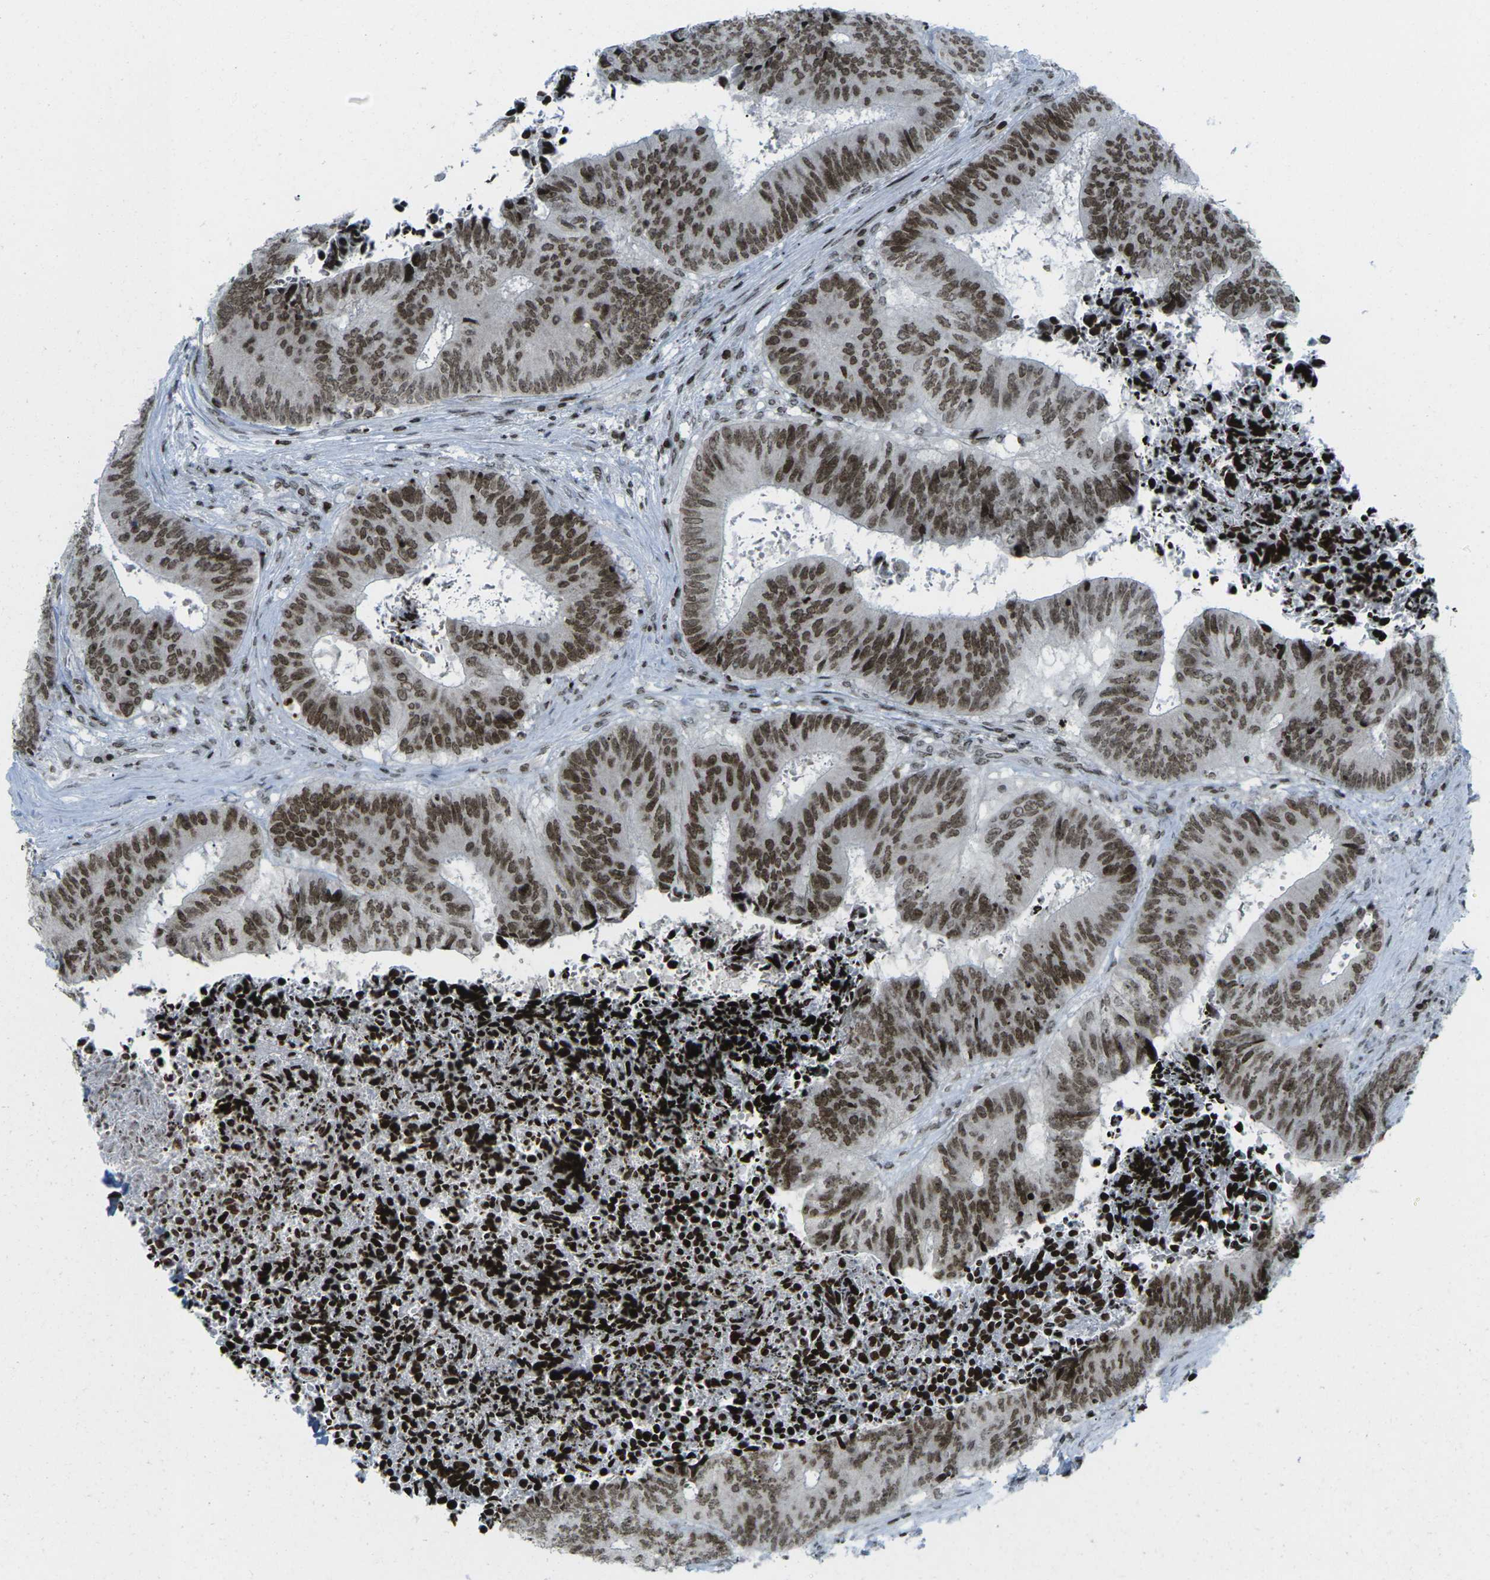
{"staining": {"intensity": "strong", "quantity": ">75%", "location": "nuclear"}, "tissue": "colorectal cancer", "cell_type": "Tumor cells", "image_type": "cancer", "snomed": [{"axis": "morphology", "description": "Adenocarcinoma, NOS"}, {"axis": "topography", "description": "Rectum"}], "caption": "Immunohistochemistry (DAB (3,3'-diaminobenzidine)) staining of human colorectal cancer (adenocarcinoma) exhibits strong nuclear protein staining in about >75% of tumor cells.", "gene": "EME1", "patient": {"sex": "male", "age": 72}}